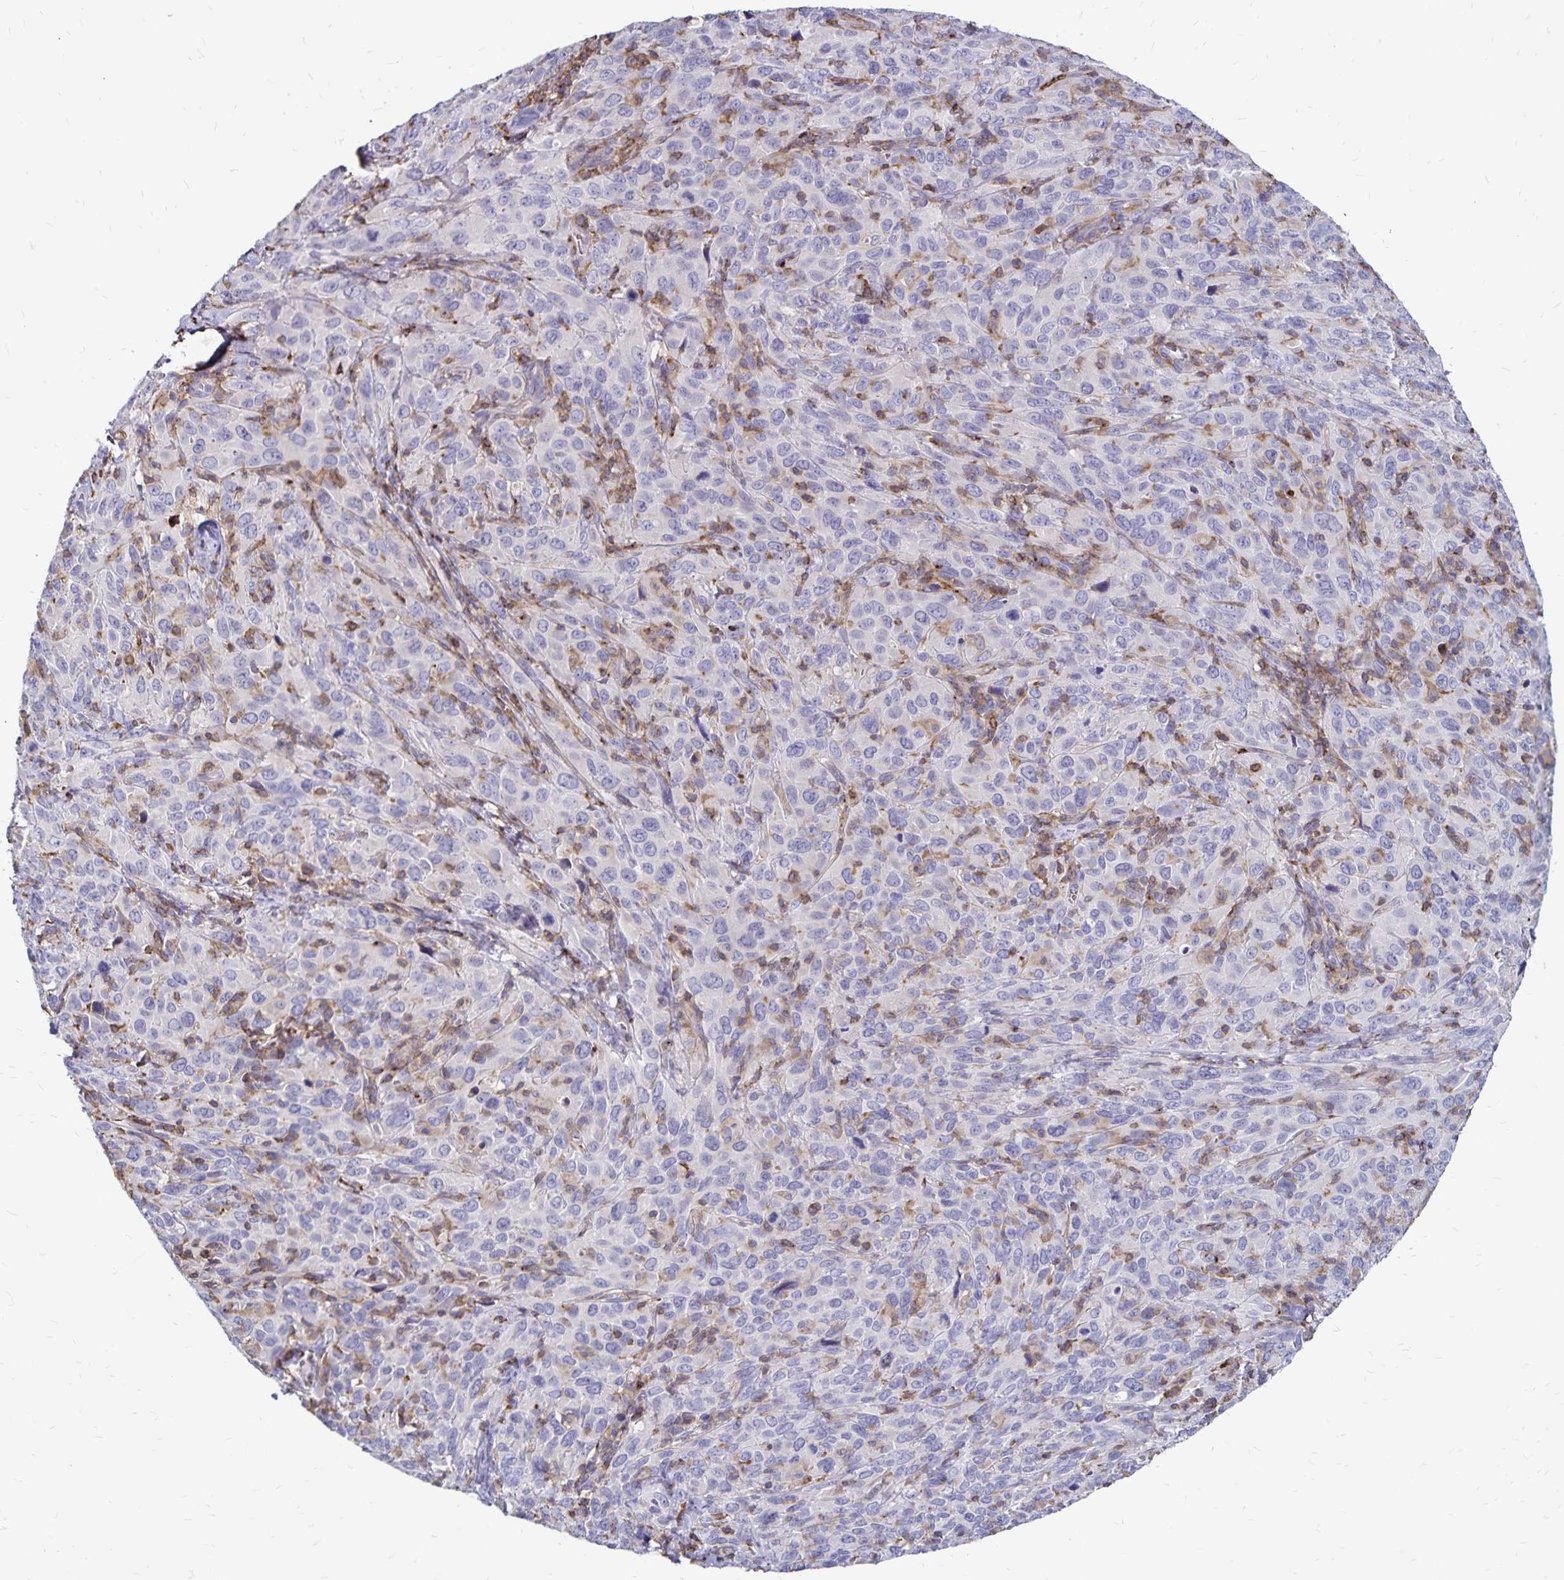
{"staining": {"intensity": "negative", "quantity": "none", "location": "none"}, "tissue": "cervical cancer", "cell_type": "Tumor cells", "image_type": "cancer", "snomed": [{"axis": "morphology", "description": "Normal tissue, NOS"}, {"axis": "morphology", "description": "Squamous cell carcinoma, NOS"}, {"axis": "topography", "description": "Cervix"}], "caption": "There is no significant staining in tumor cells of cervical cancer (squamous cell carcinoma). Nuclei are stained in blue.", "gene": "NAGPA", "patient": {"sex": "female", "age": 51}}